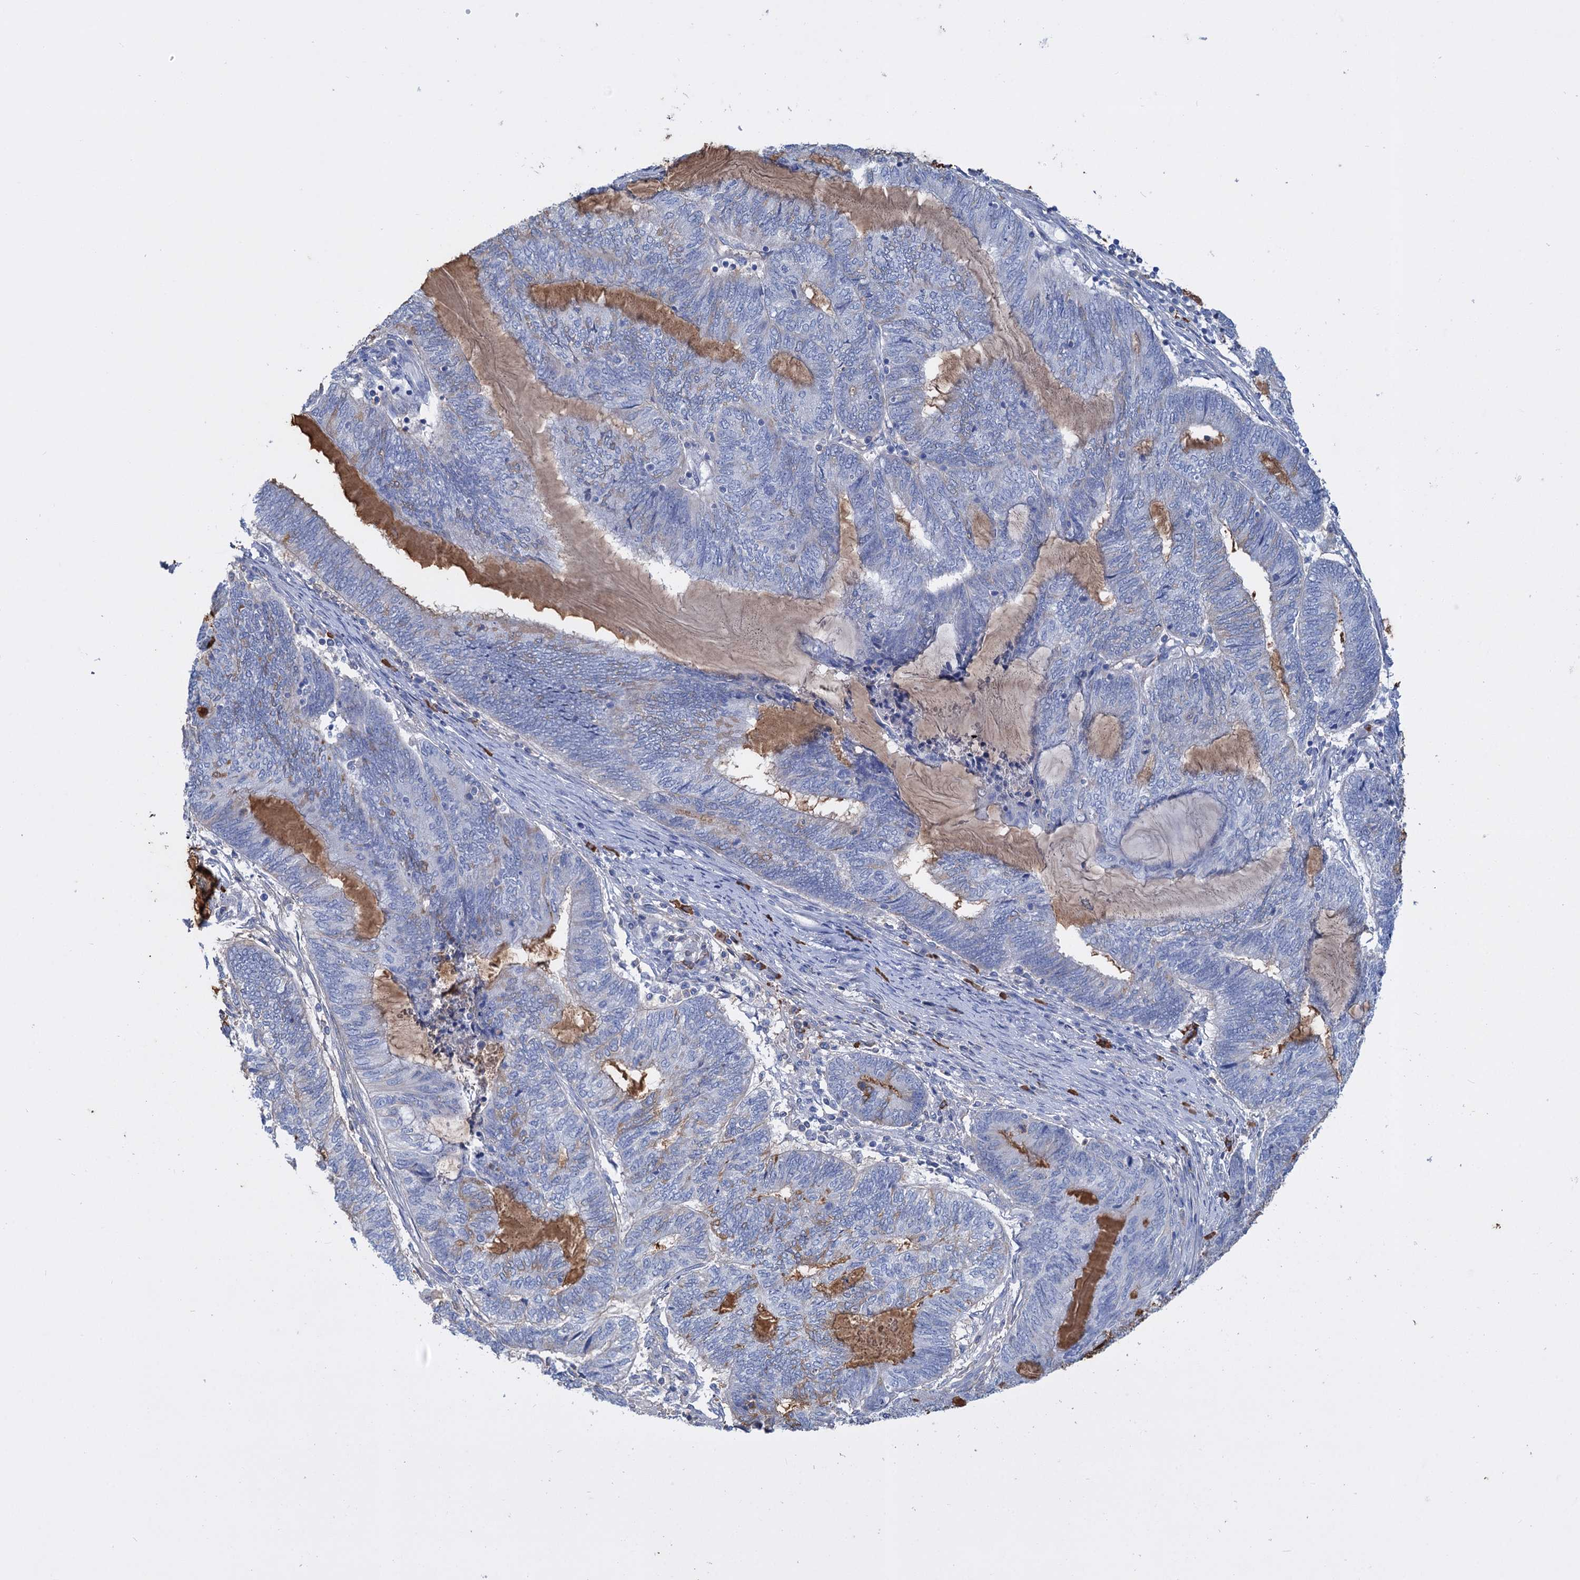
{"staining": {"intensity": "weak", "quantity": "<25%", "location": "cytoplasmic/membranous"}, "tissue": "endometrial cancer", "cell_type": "Tumor cells", "image_type": "cancer", "snomed": [{"axis": "morphology", "description": "Adenocarcinoma, NOS"}, {"axis": "topography", "description": "Uterus"}, {"axis": "topography", "description": "Endometrium"}], "caption": "Histopathology image shows no significant protein staining in tumor cells of endometrial cancer.", "gene": "FBXW12", "patient": {"sex": "female", "age": 70}}